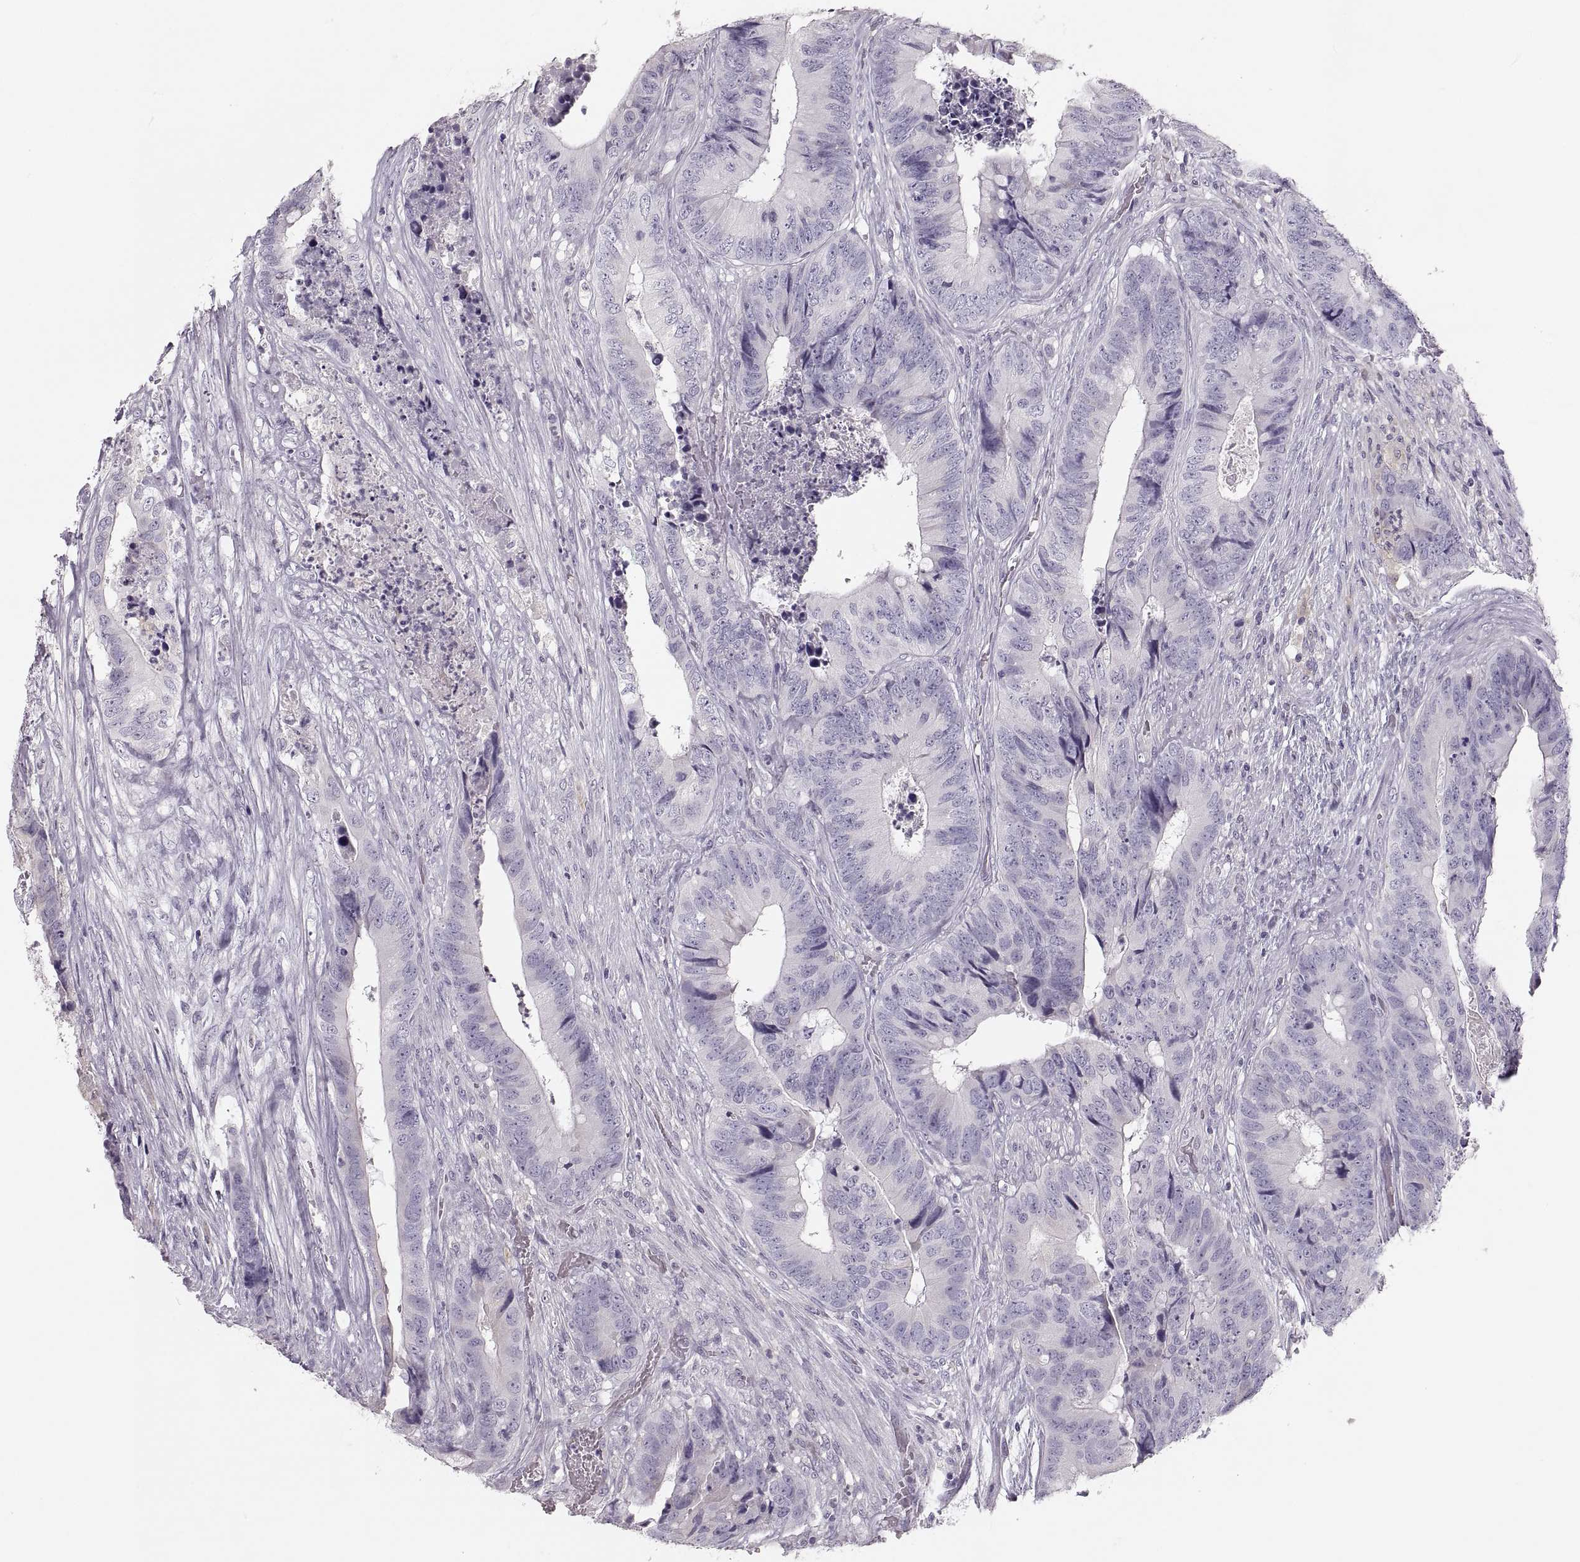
{"staining": {"intensity": "negative", "quantity": "none", "location": "none"}, "tissue": "colorectal cancer", "cell_type": "Tumor cells", "image_type": "cancer", "snomed": [{"axis": "morphology", "description": "Adenocarcinoma, NOS"}, {"axis": "topography", "description": "Colon"}], "caption": "IHC photomicrograph of neoplastic tissue: colorectal cancer (adenocarcinoma) stained with DAB exhibits no significant protein positivity in tumor cells. (DAB (3,3'-diaminobenzidine) immunohistochemistry (IHC) with hematoxylin counter stain).", "gene": "RUNDC3A", "patient": {"sex": "male", "age": 84}}